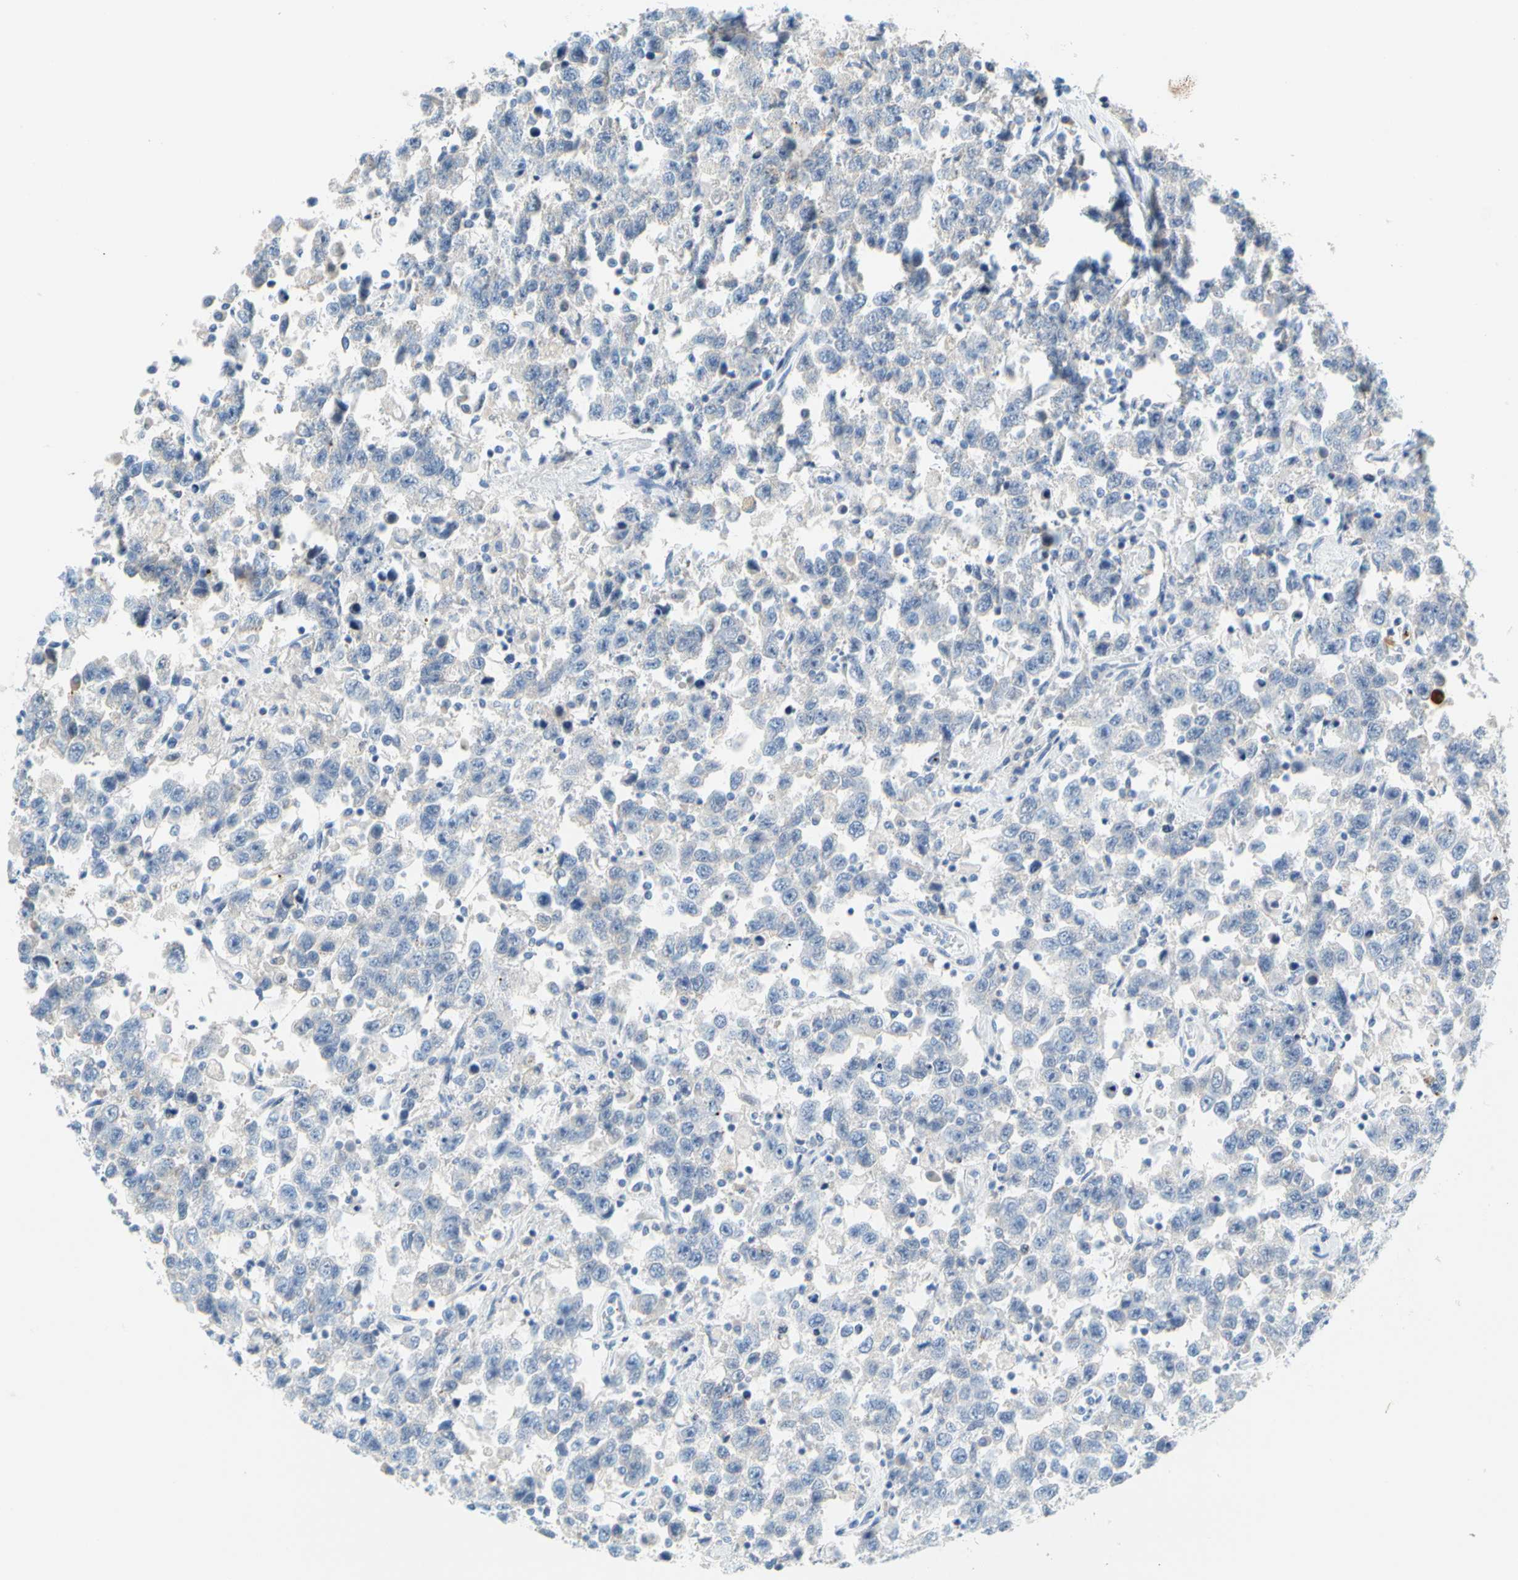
{"staining": {"intensity": "negative", "quantity": "none", "location": "none"}, "tissue": "testis cancer", "cell_type": "Tumor cells", "image_type": "cancer", "snomed": [{"axis": "morphology", "description": "Seminoma, NOS"}, {"axis": "topography", "description": "Testis"}], "caption": "High magnification brightfield microscopy of testis cancer stained with DAB (3,3'-diaminobenzidine) (brown) and counterstained with hematoxylin (blue): tumor cells show no significant positivity.", "gene": "PPBP", "patient": {"sex": "male", "age": 41}}